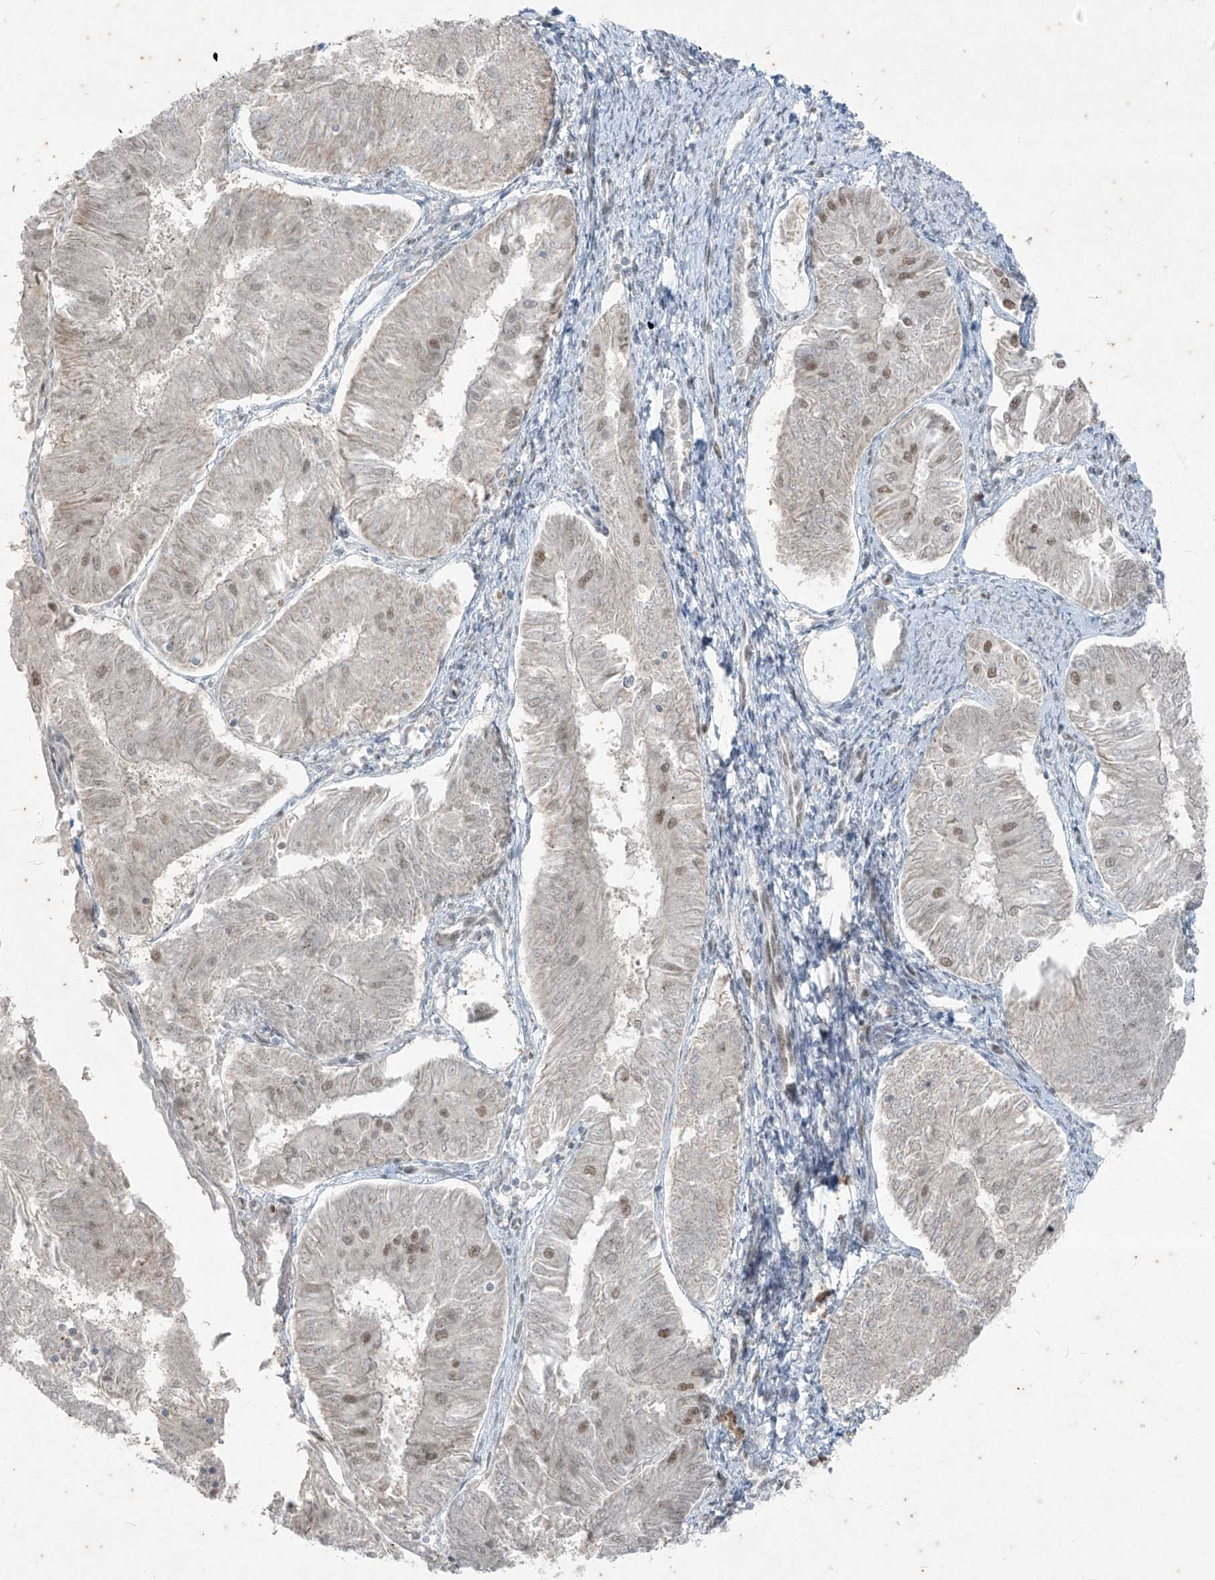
{"staining": {"intensity": "weak", "quantity": "<25%", "location": "nuclear"}, "tissue": "endometrial cancer", "cell_type": "Tumor cells", "image_type": "cancer", "snomed": [{"axis": "morphology", "description": "Adenocarcinoma, NOS"}, {"axis": "topography", "description": "Endometrium"}], "caption": "Immunohistochemistry histopathology image of neoplastic tissue: human endometrial cancer stained with DAB reveals no significant protein staining in tumor cells.", "gene": "ZNF354B", "patient": {"sex": "female", "age": 58}}